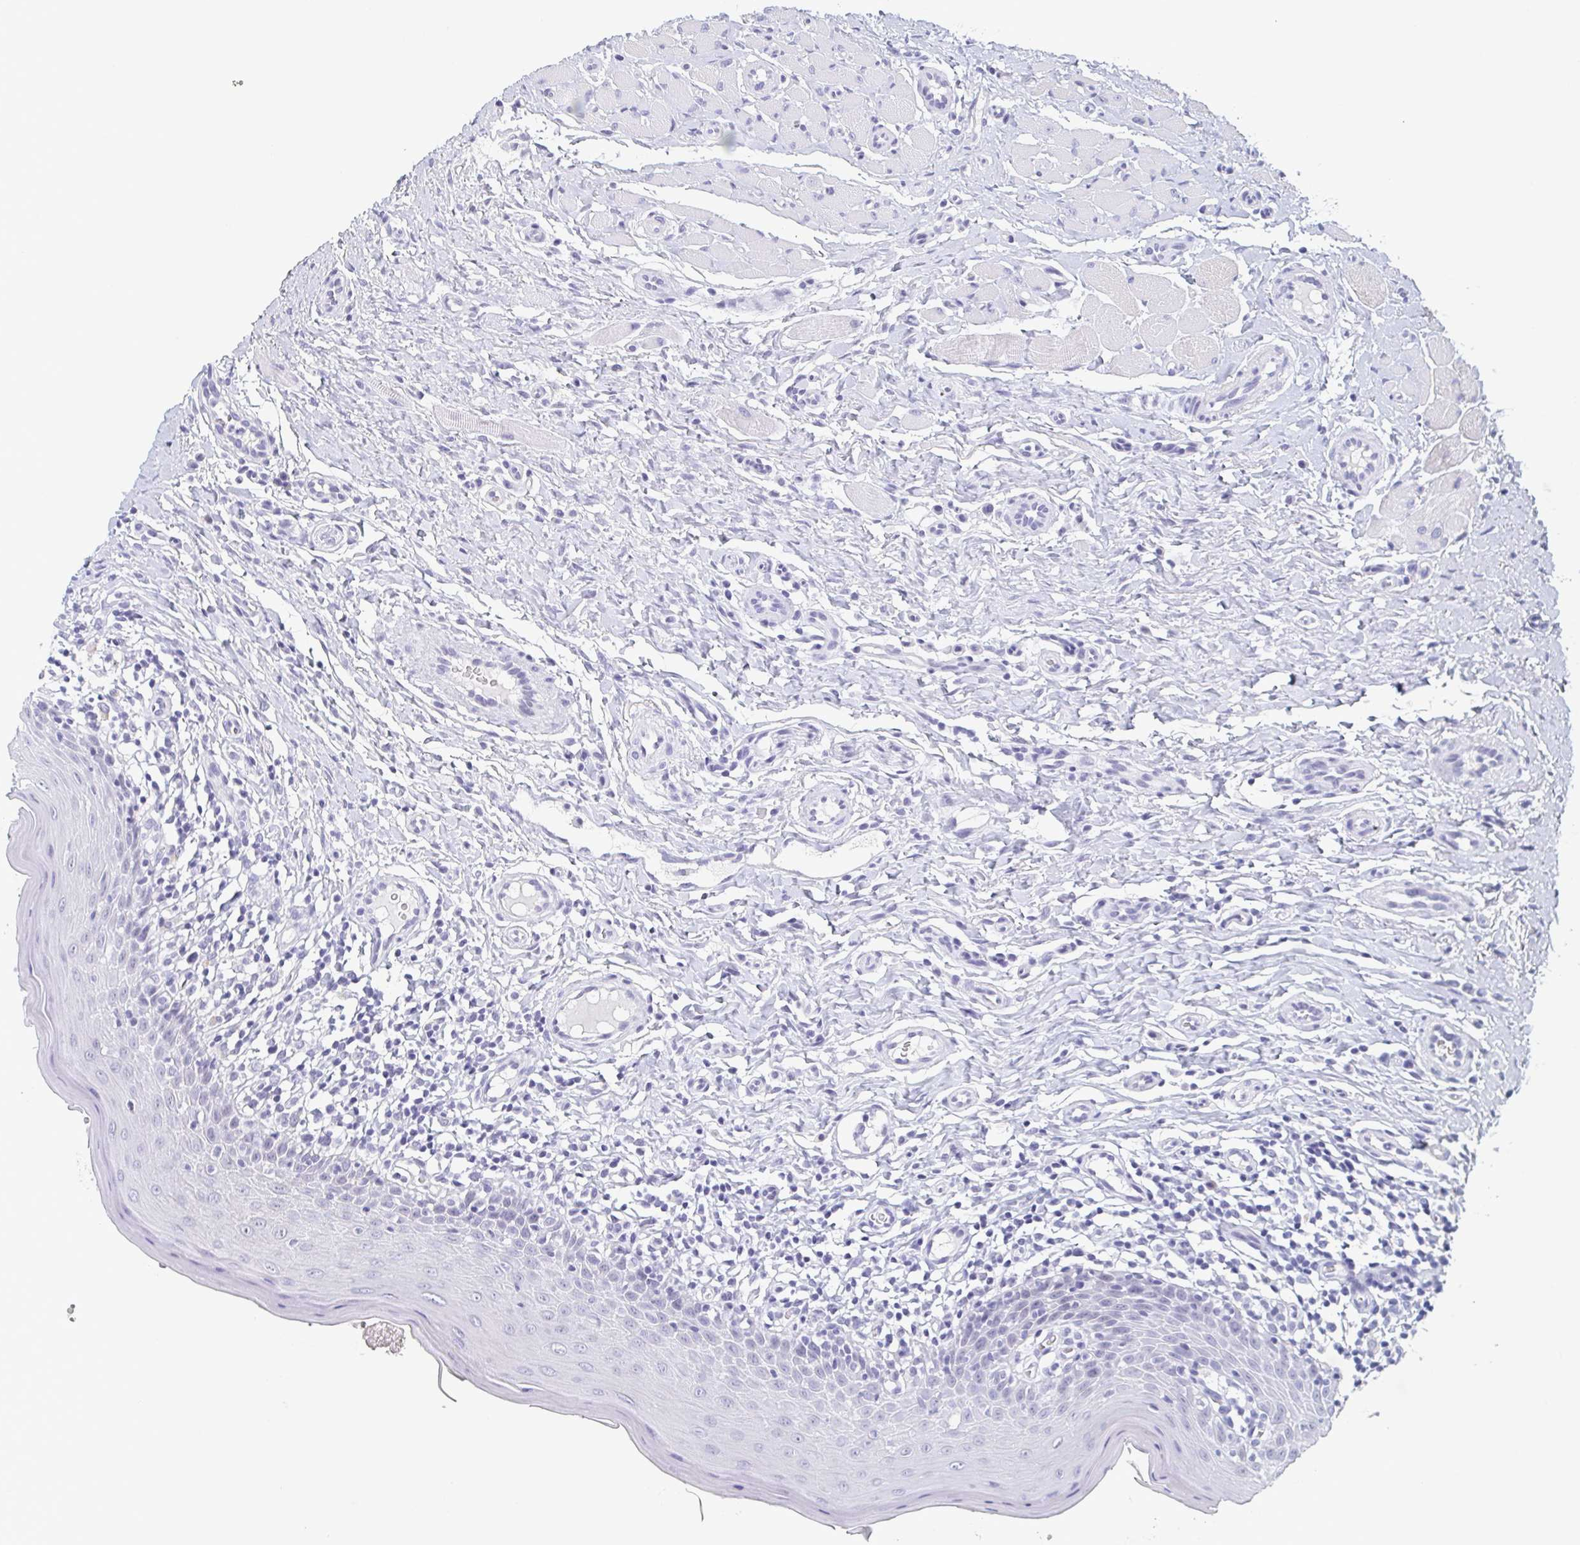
{"staining": {"intensity": "negative", "quantity": "none", "location": "none"}, "tissue": "oral mucosa", "cell_type": "Squamous epithelial cells", "image_type": "normal", "snomed": [{"axis": "morphology", "description": "Normal tissue, NOS"}, {"axis": "topography", "description": "Oral tissue"}, {"axis": "topography", "description": "Tounge, NOS"}], "caption": "Immunohistochemistry histopathology image of normal human oral mucosa stained for a protein (brown), which shows no expression in squamous epithelial cells.", "gene": "REG4", "patient": {"sex": "female", "age": 58}}